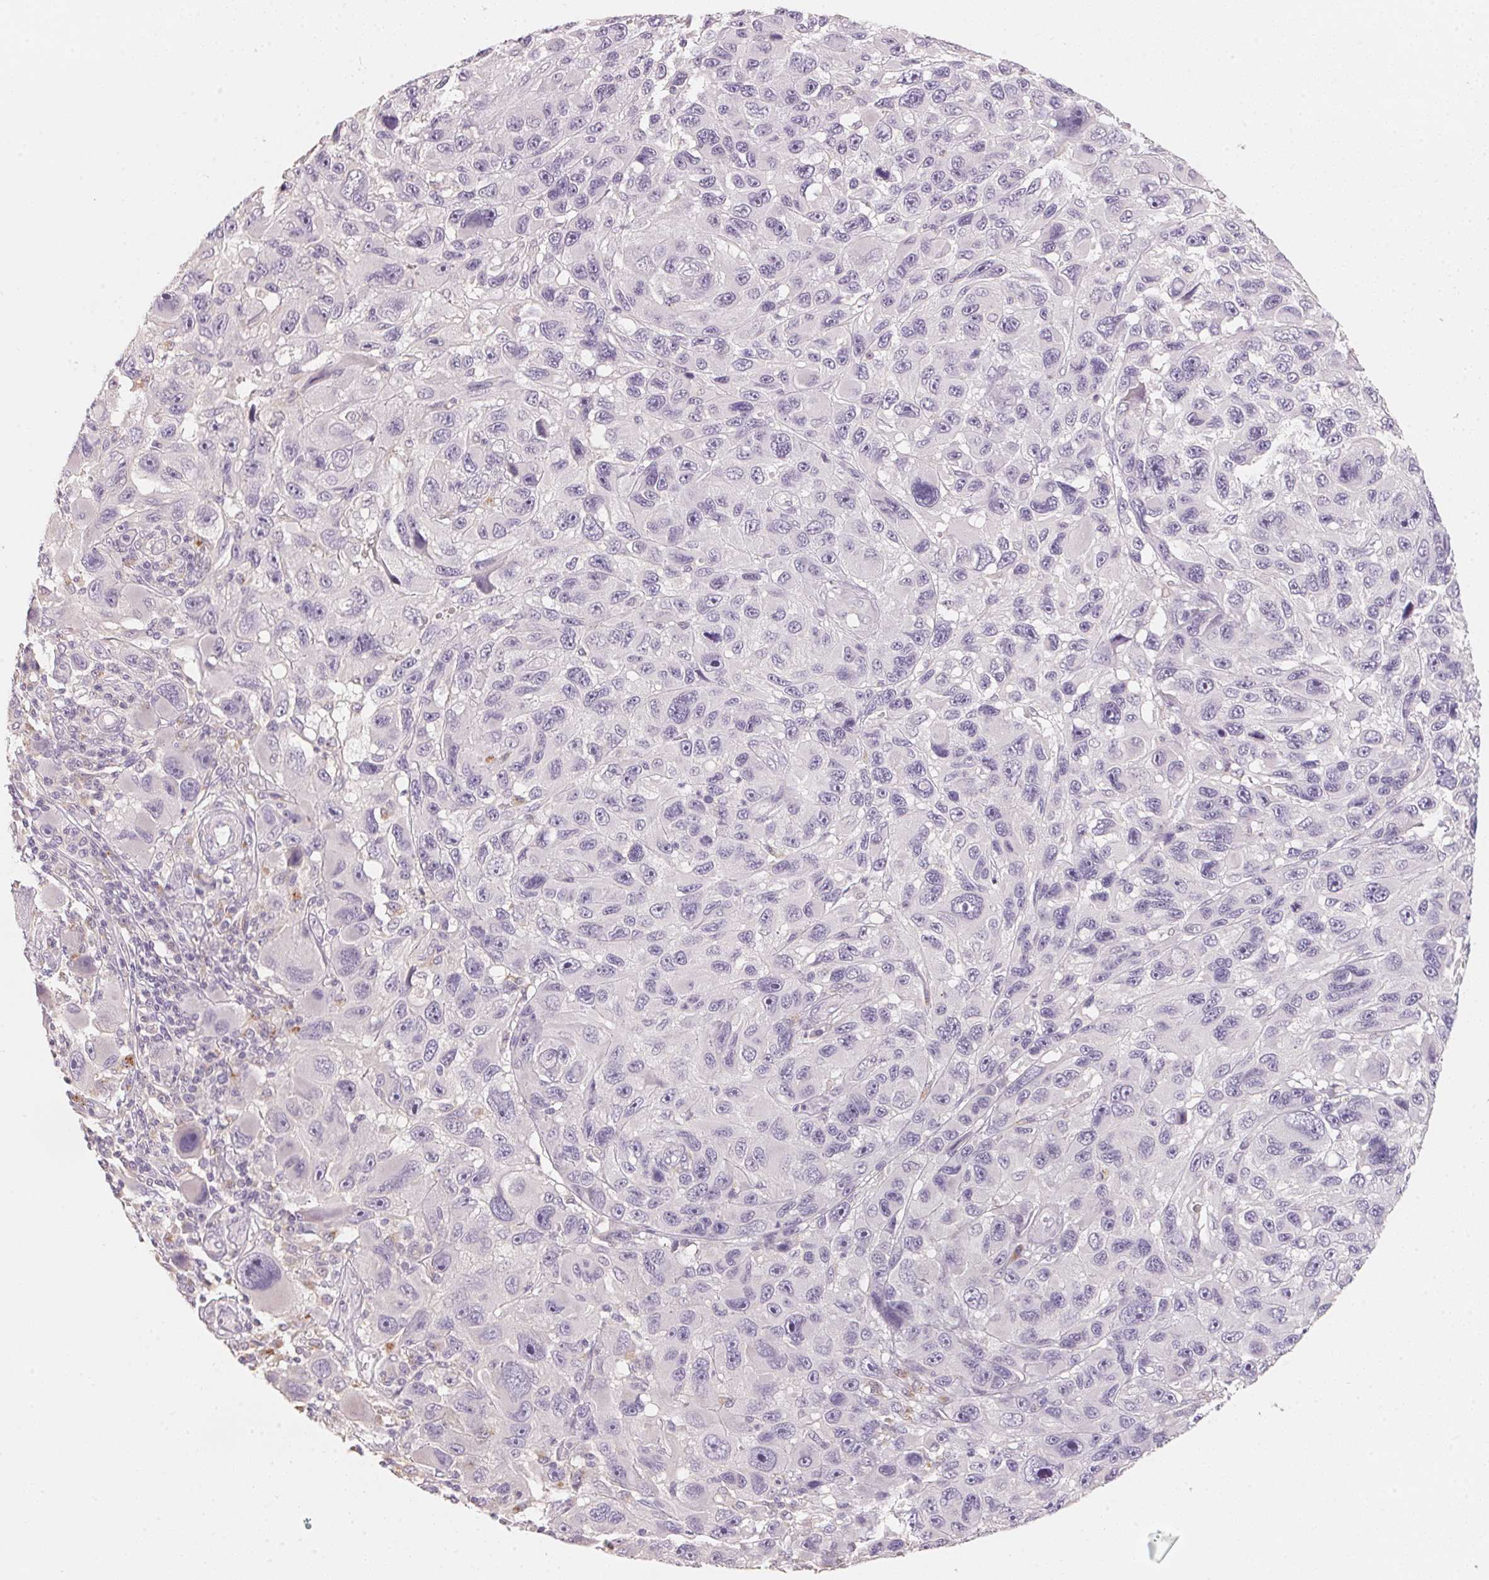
{"staining": {"intensity": "negative", "quantity": "none", "location": "none"}, "tissue": "melanoma", "cell_type": "Tumor cells", "image_type": "cancer", "snomed": [{"axis": "morphology", "description": "Malignant melanoma, NOS"}, {"axis": "topography", "description": "Skin"}], "caption": "The histopathology image shows no significant expression in tumor cells of melanoma.", "gene": "TREH", "patient": {"sex": "male", "age": 53}}